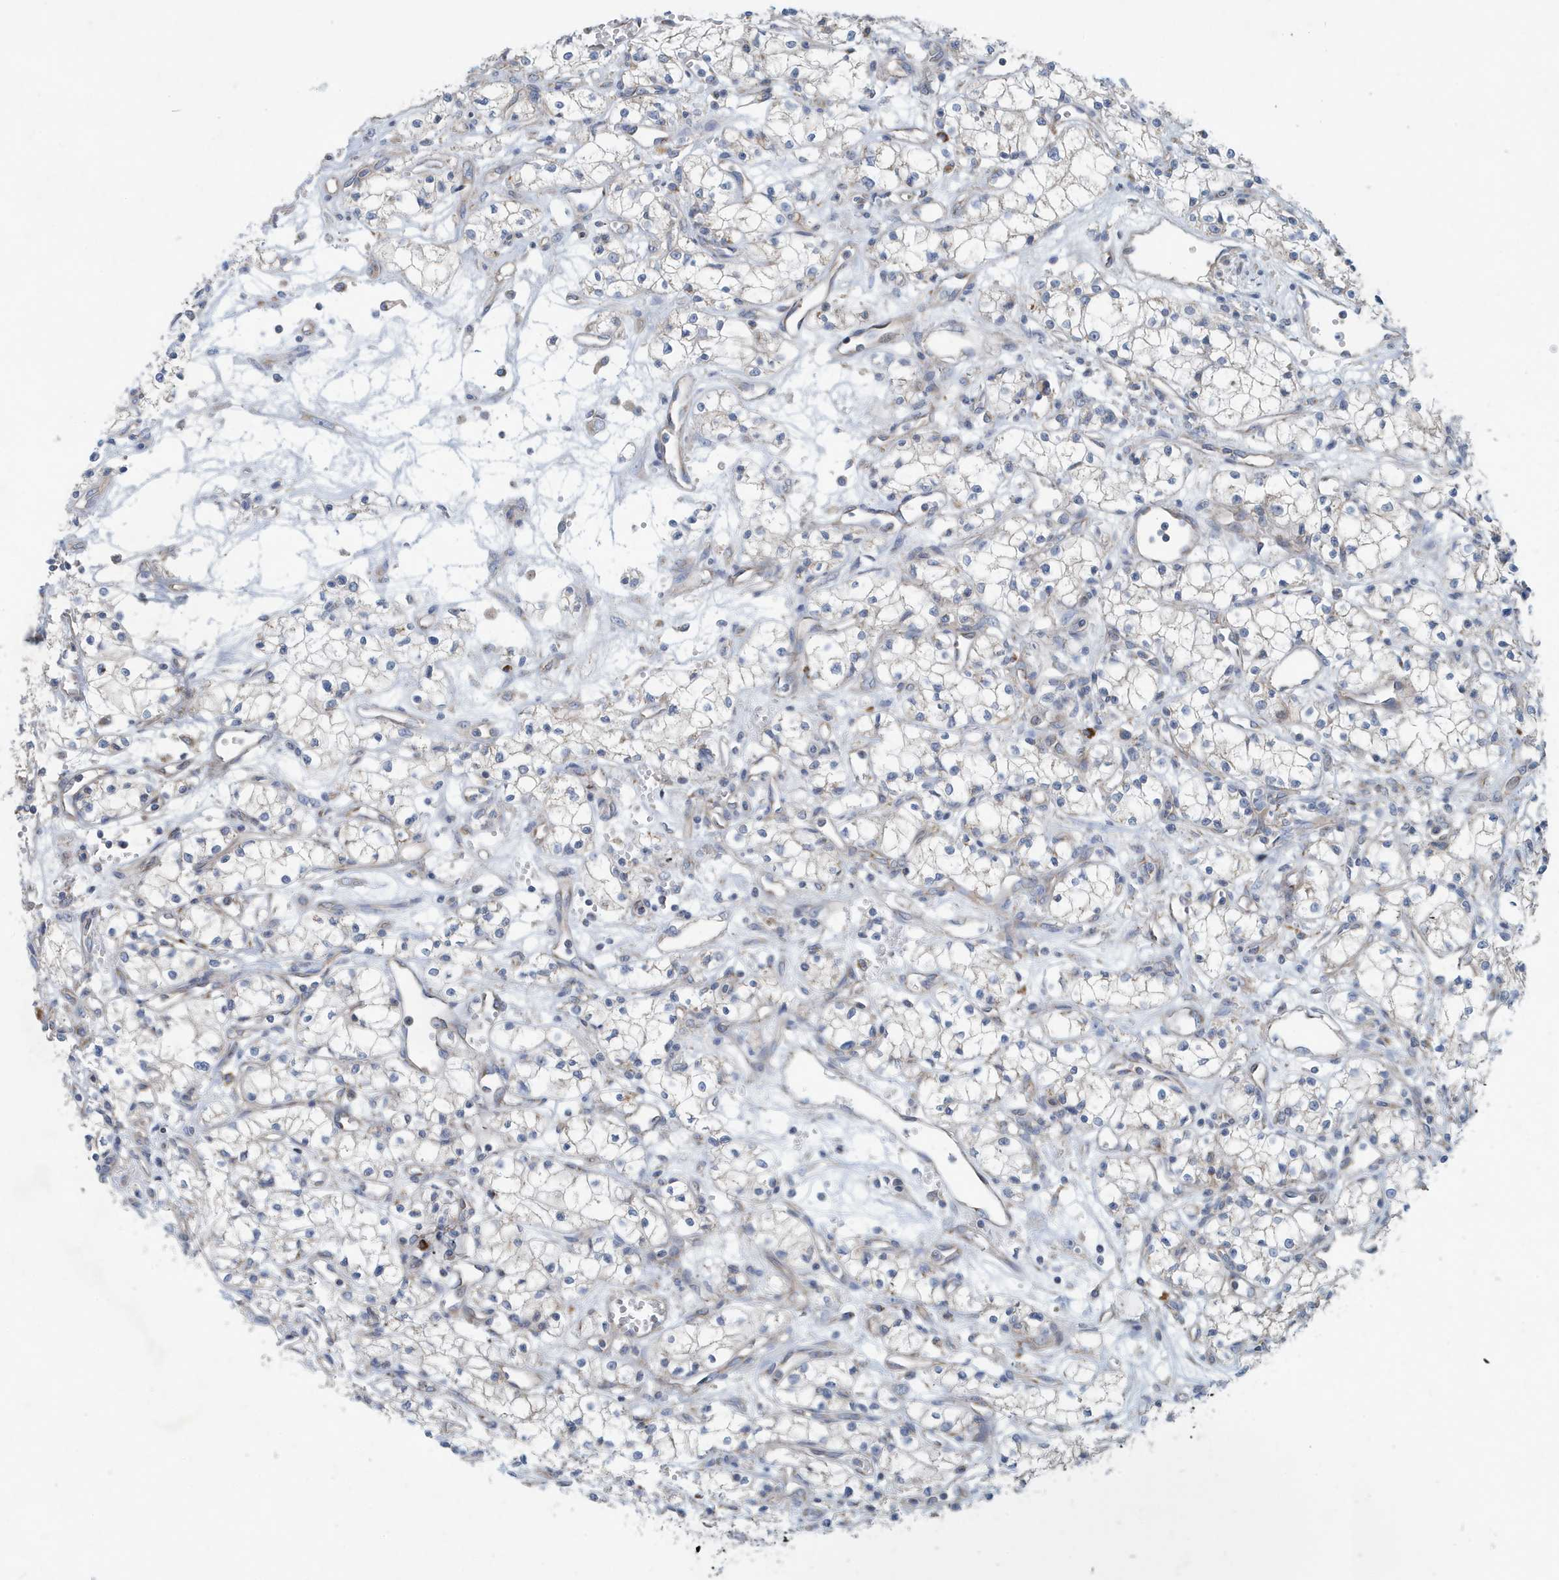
{"staining": {"intensity": "negative", "quantity": "none", "location": "none"}, "tissue": "renal cancer", "cell_type": "Tumor cells", "image_type": "cancer", "snomed": [{"axis": "morphology", "description": "Adenocarcinoma, NOS"}, {"axis": "topography", "description": "Kidney"}], "caption": "An image of human renal cancer is negative for staining in tumor cells.", "gene": "PPM1M", "patient": {"sex": "male", "age": 59}}